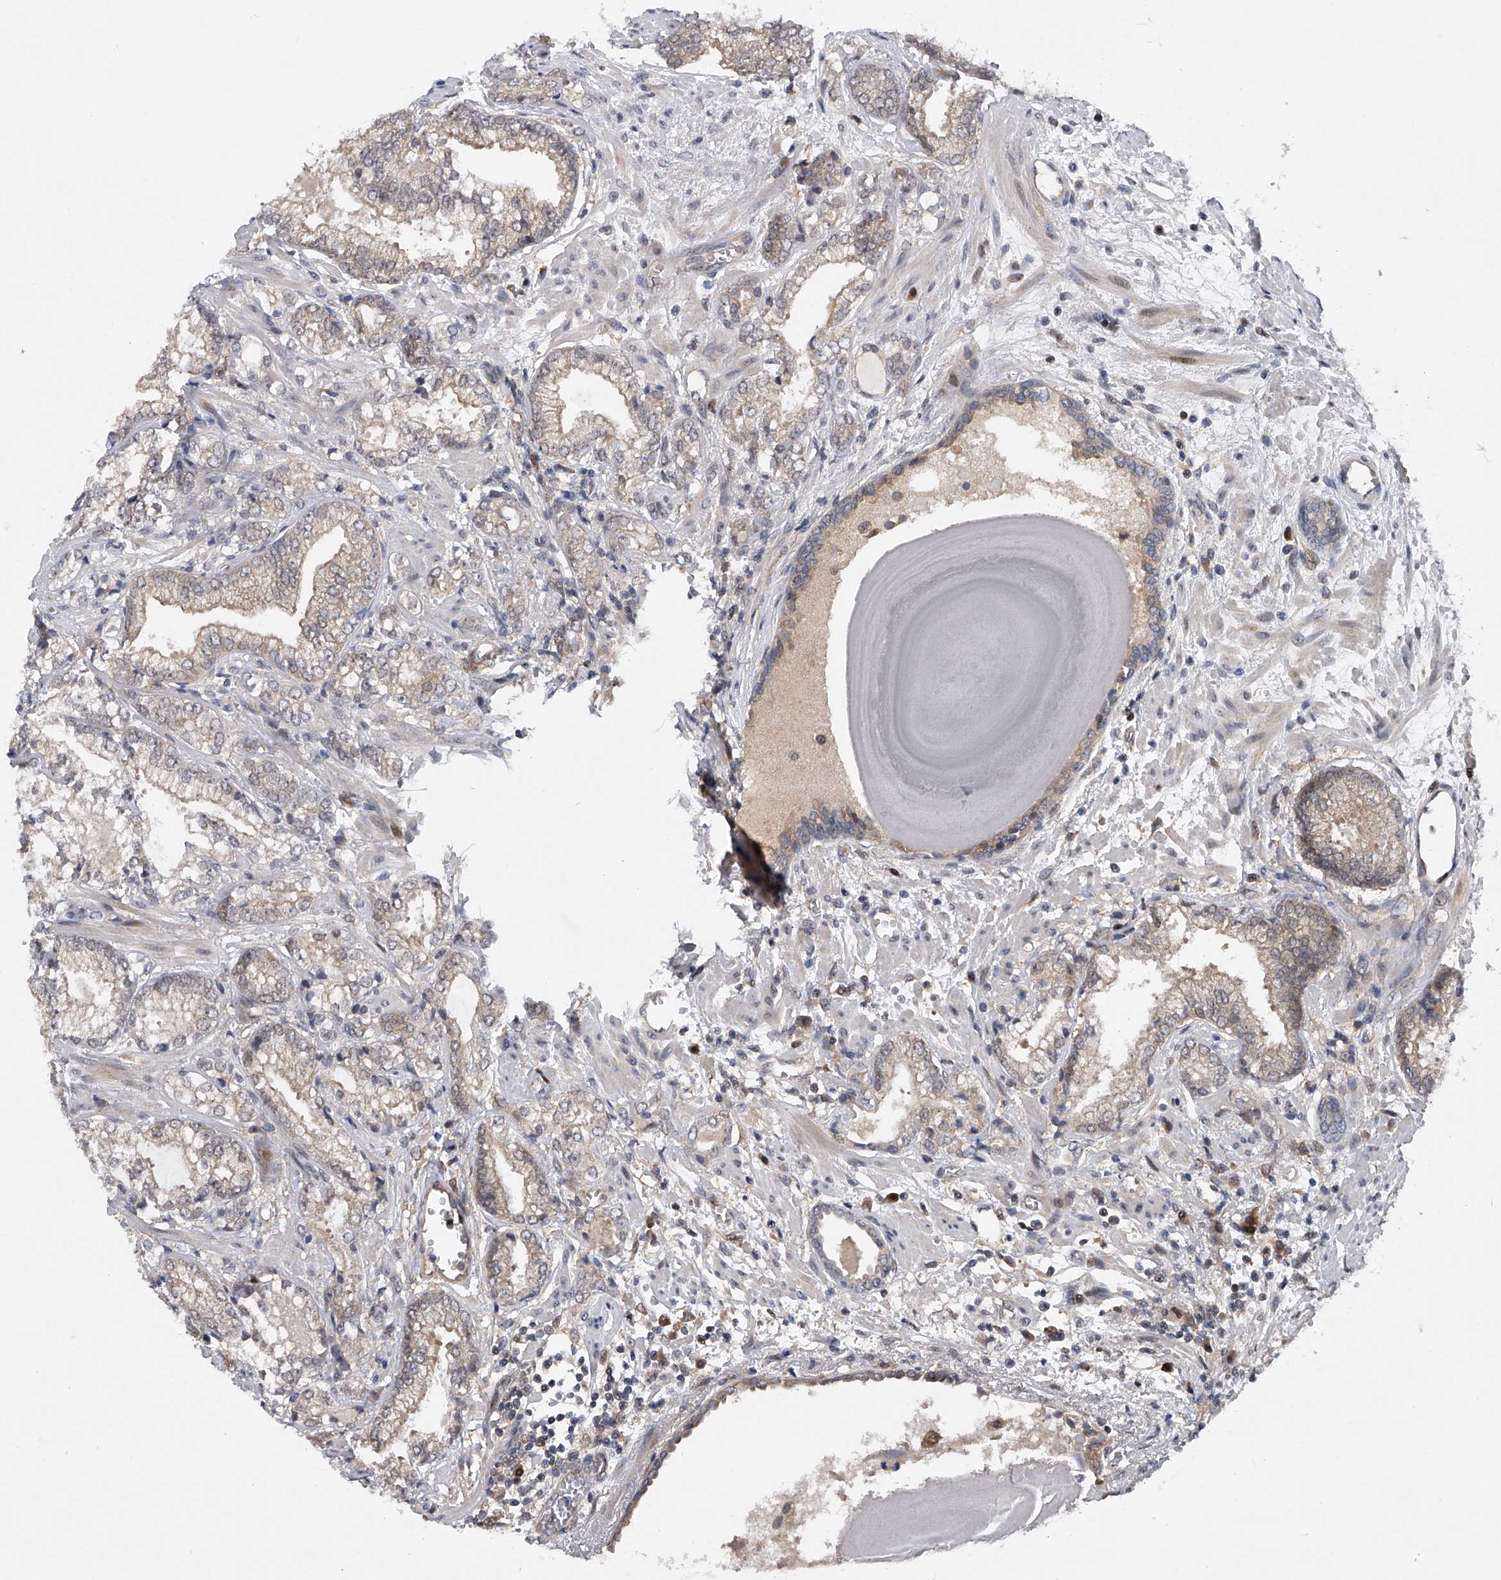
{"staining": {"intensity": "weak", "quantity": "<25%", "location": "cytoplasmic/membranous"}, "tissue": "prostate cancer", "cell_type": "Tumor cells", "image_type": "cancer", "snomed": [{"axis": "morphology", "description": "Normal morphology"}, {"axis": "morphology", "description": "Adenocarcinoma, Low grade"}, {"axis": "topography", "description": "Prostate"}], "caption": "The micrograph shows no staining of tumor cells in prostate cancer.", "gene": "RWDD2A", "patient": {"sex": "male", "age": 72}}